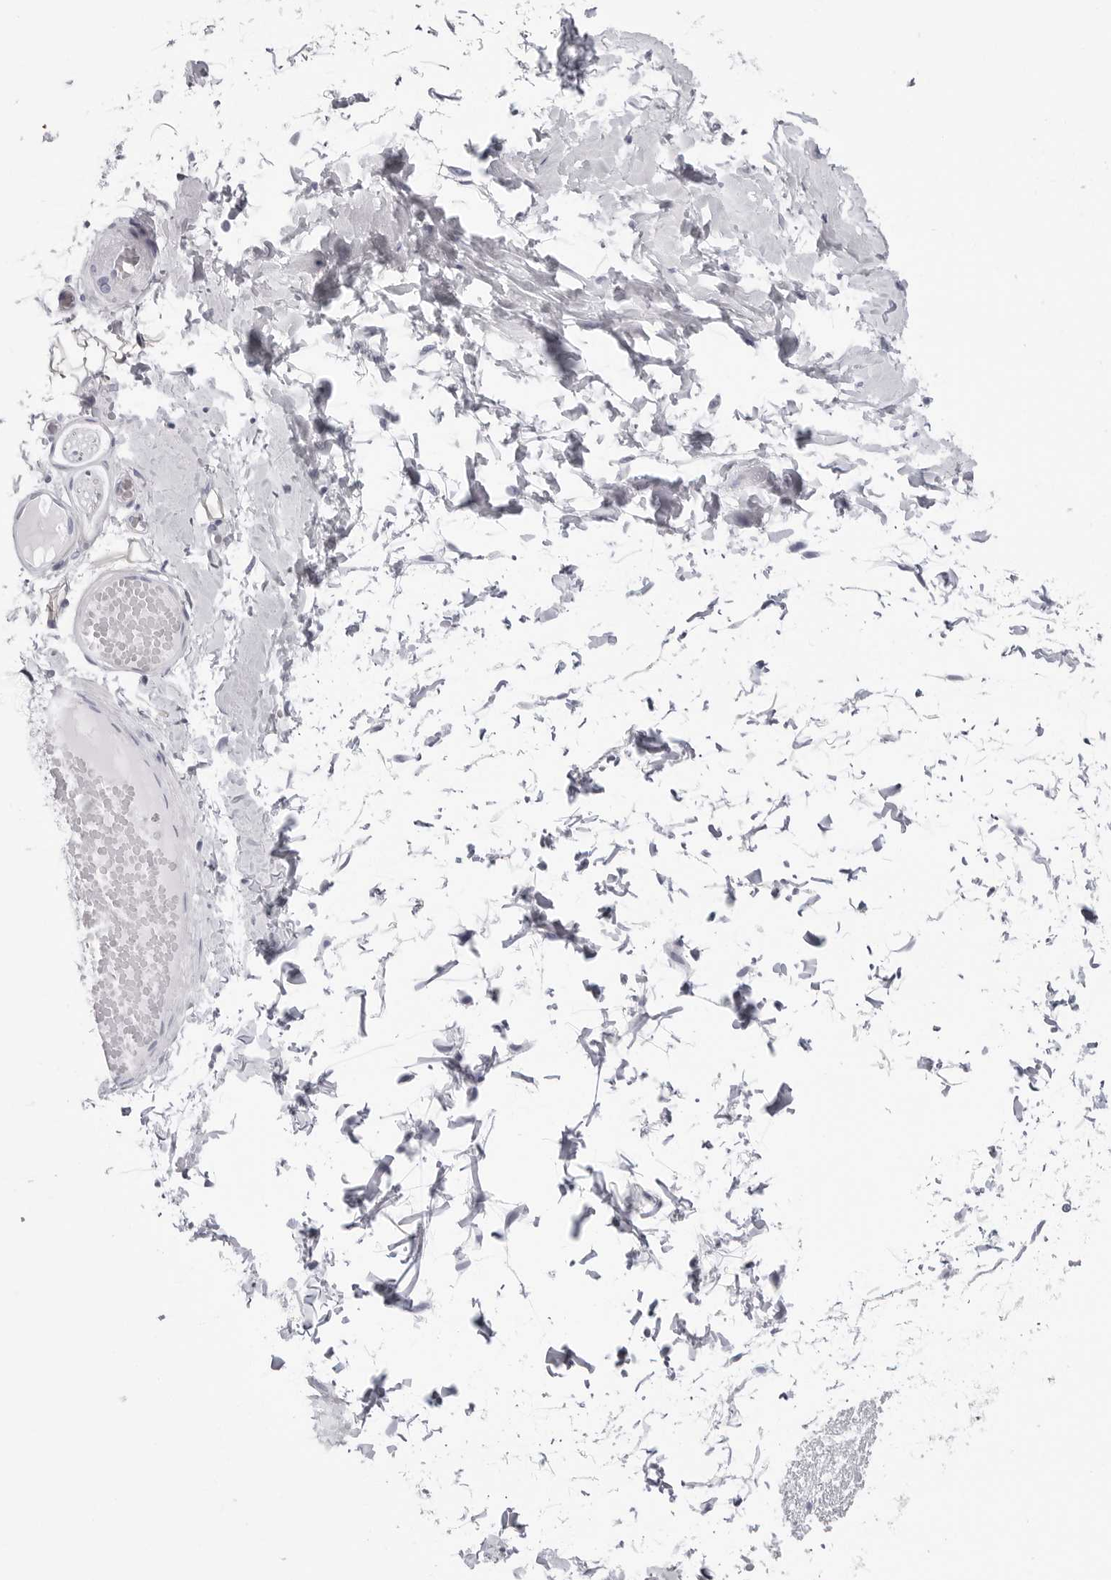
{"staining": {"intensity": "negative", "quantity": "none", "location": "none"}, "tissue": "adipose tissue", "cell_type": "Adipocytes", "image_type": "normal", "snomed": [{"axis": "morphology", "description": "Normal tissue, NOS"}, {"axis": "topography", "description": "Adipose tissue"}, {"axis": "topography", "description": "Vascular tissue"}, {"axis": "topography", "description": "Peripheral nerve tissue"}], "caption": "Protein analysis of benign adipose tissue displays no significant staining in adipocytes. The staining was performed using DAB to visualize the protein expression in brown, while the nuclei were stained in blue with hematoxylin (Magnification: 20x).", "gene": "CST2", "patient": {"sex": "male", "age": 25}}